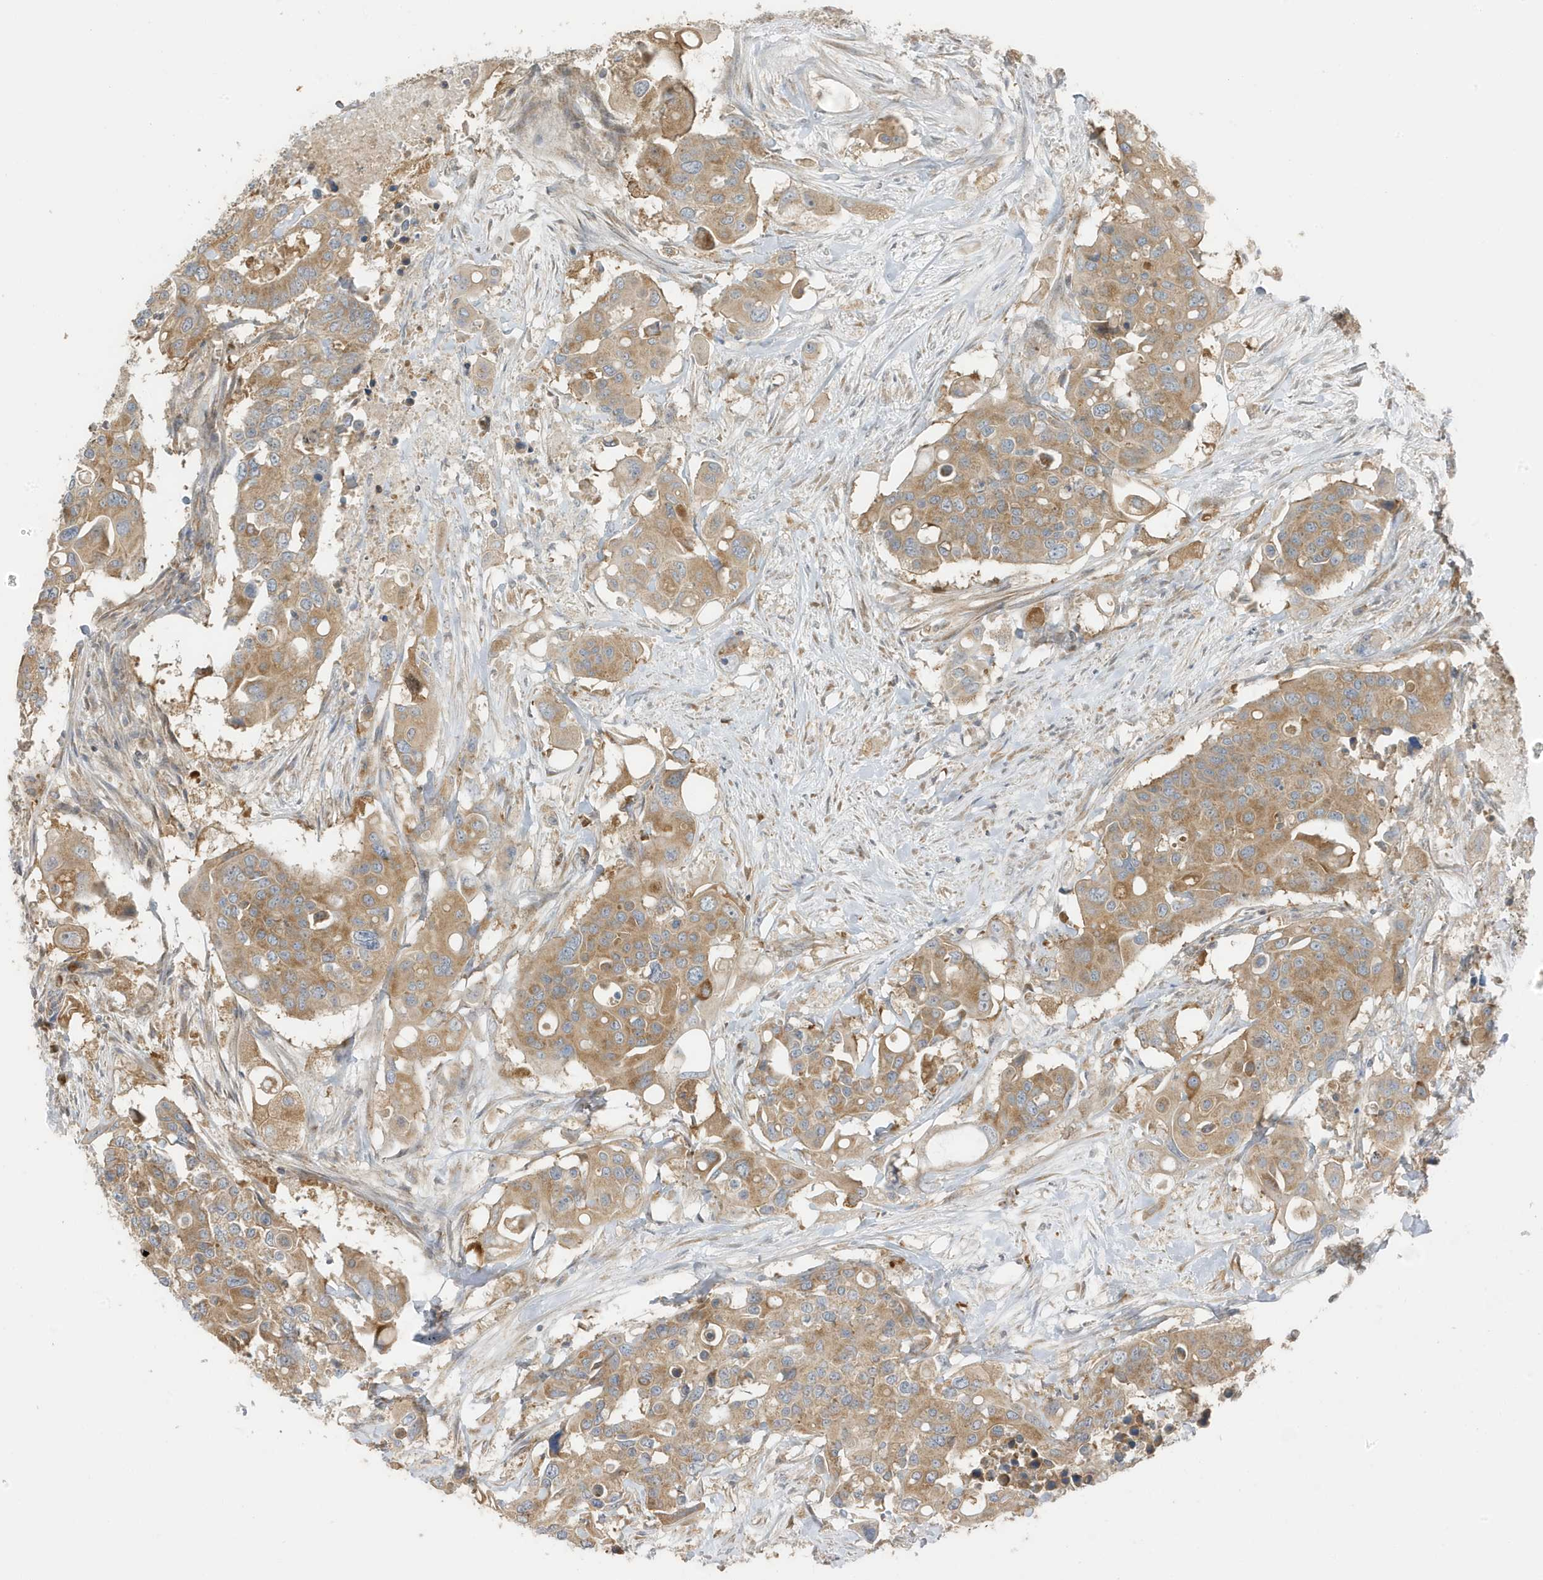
{"staining": {"intensity": "moderate", "quantity": ">75%", "location": "cytoplasmic/membranous"}, "tissue": "colorectal cancer", "cell_type": "Tumor cells", "image_type": "cancer", "snomed": [{"axis": "morphology", "description": "Adenocarcinoma, NOS"}, {"axis": "topography", "description": "Colon"}], "caption": "There is medium levels of moderate cytoplasmic/membranous positivity in tumor cells of colorectal cancer (adenocarcinoma), as demonstrated by immunohistochemical staining (brown color).", "gene": "GOLGA4", "patient": {"sex": "male", "age": 77}}